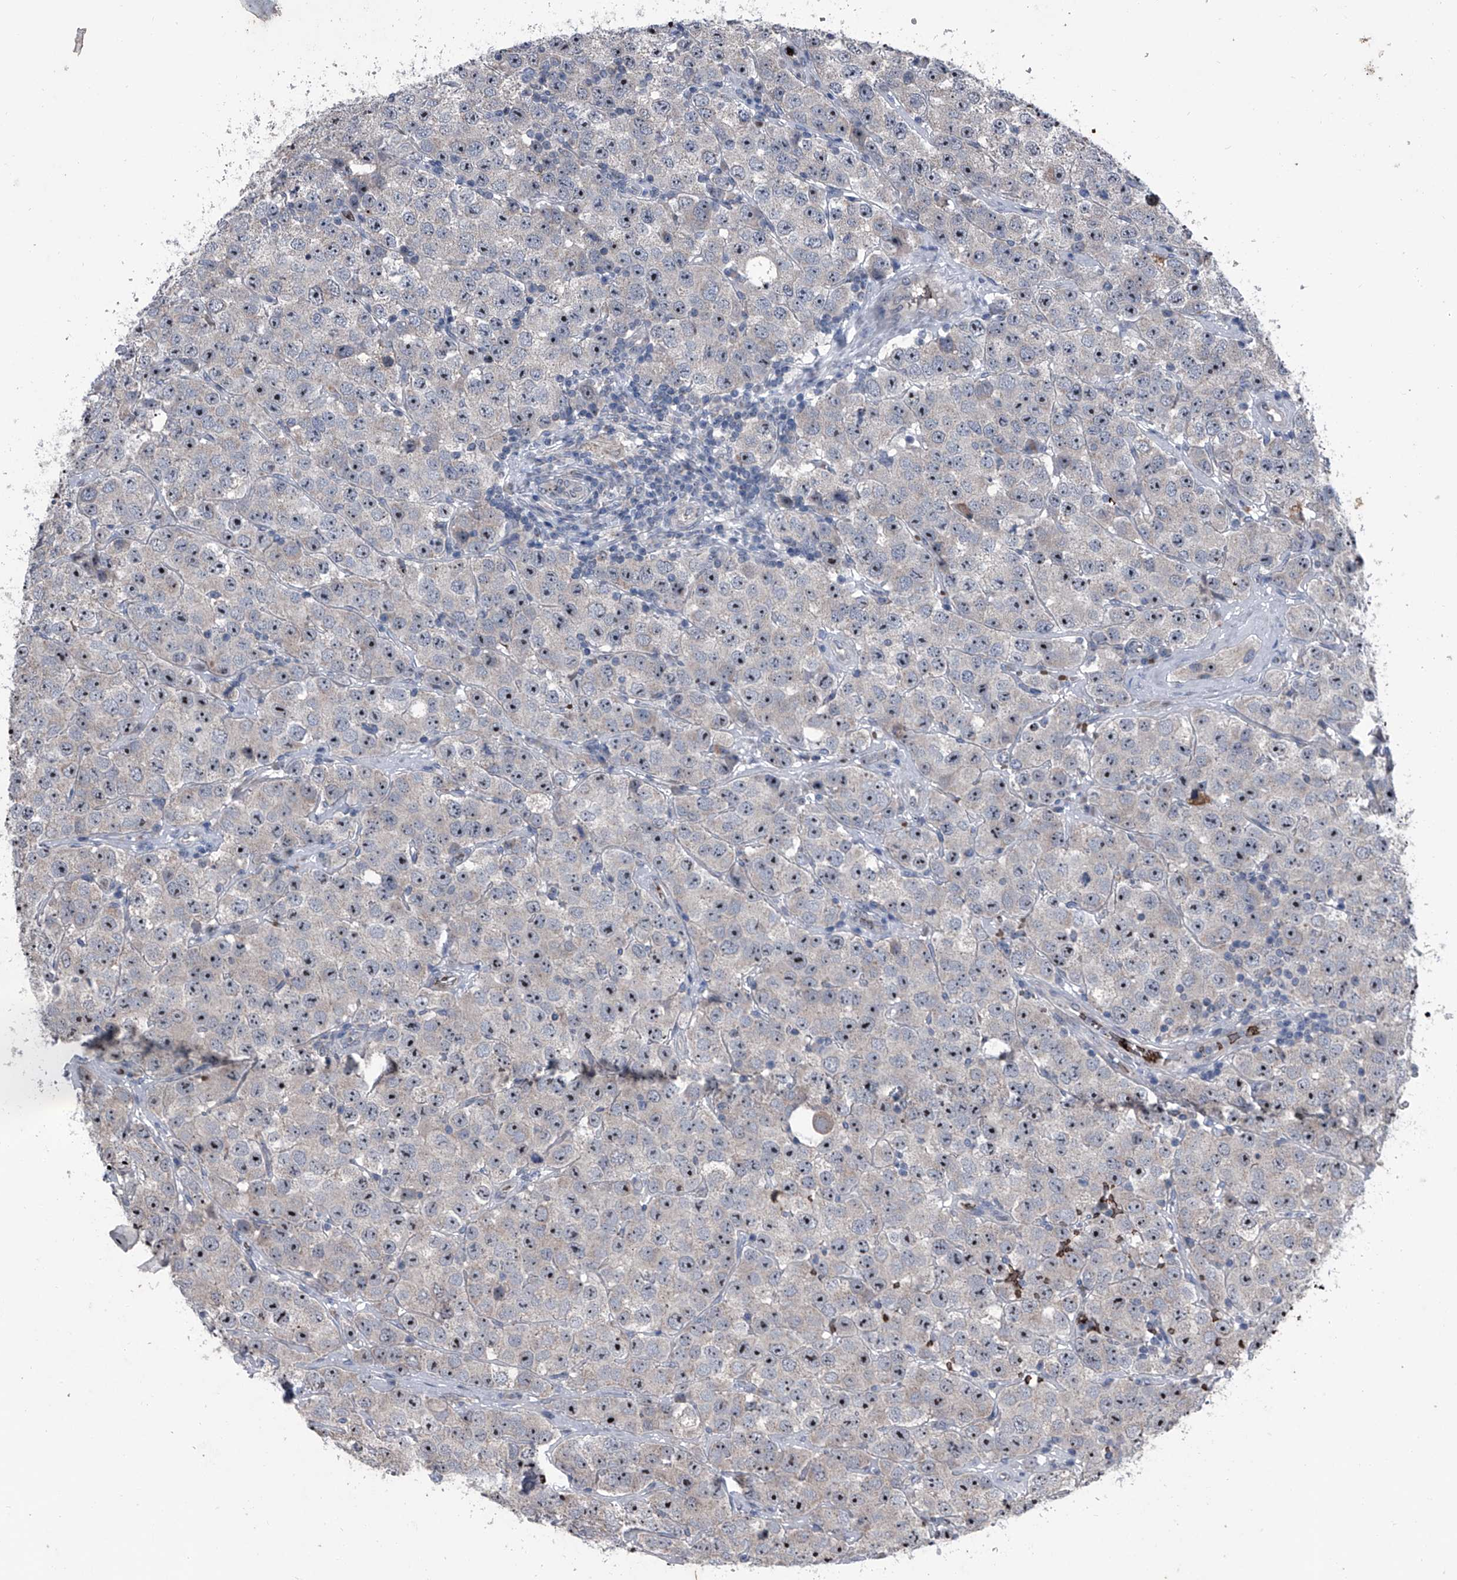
{"staining": {"intensity": "moderate", "quantity": "25%-75%", "location": "nuclear"}, "tissue": "testis cancer", "cell_type": "Tumor cells", "image_type": "cancer", "snomed": [{"axis": "morphology", "description": "Seminoma, NOS"}, {"axis": "topography", "description": "Testis"}], "caption": "The immunohistochemical stain shows moderate nuclear staining in tumor cells of testis seminoma tissue.", "gene": "CEP85L", "patient": {"sex": "male", "age": 28}}